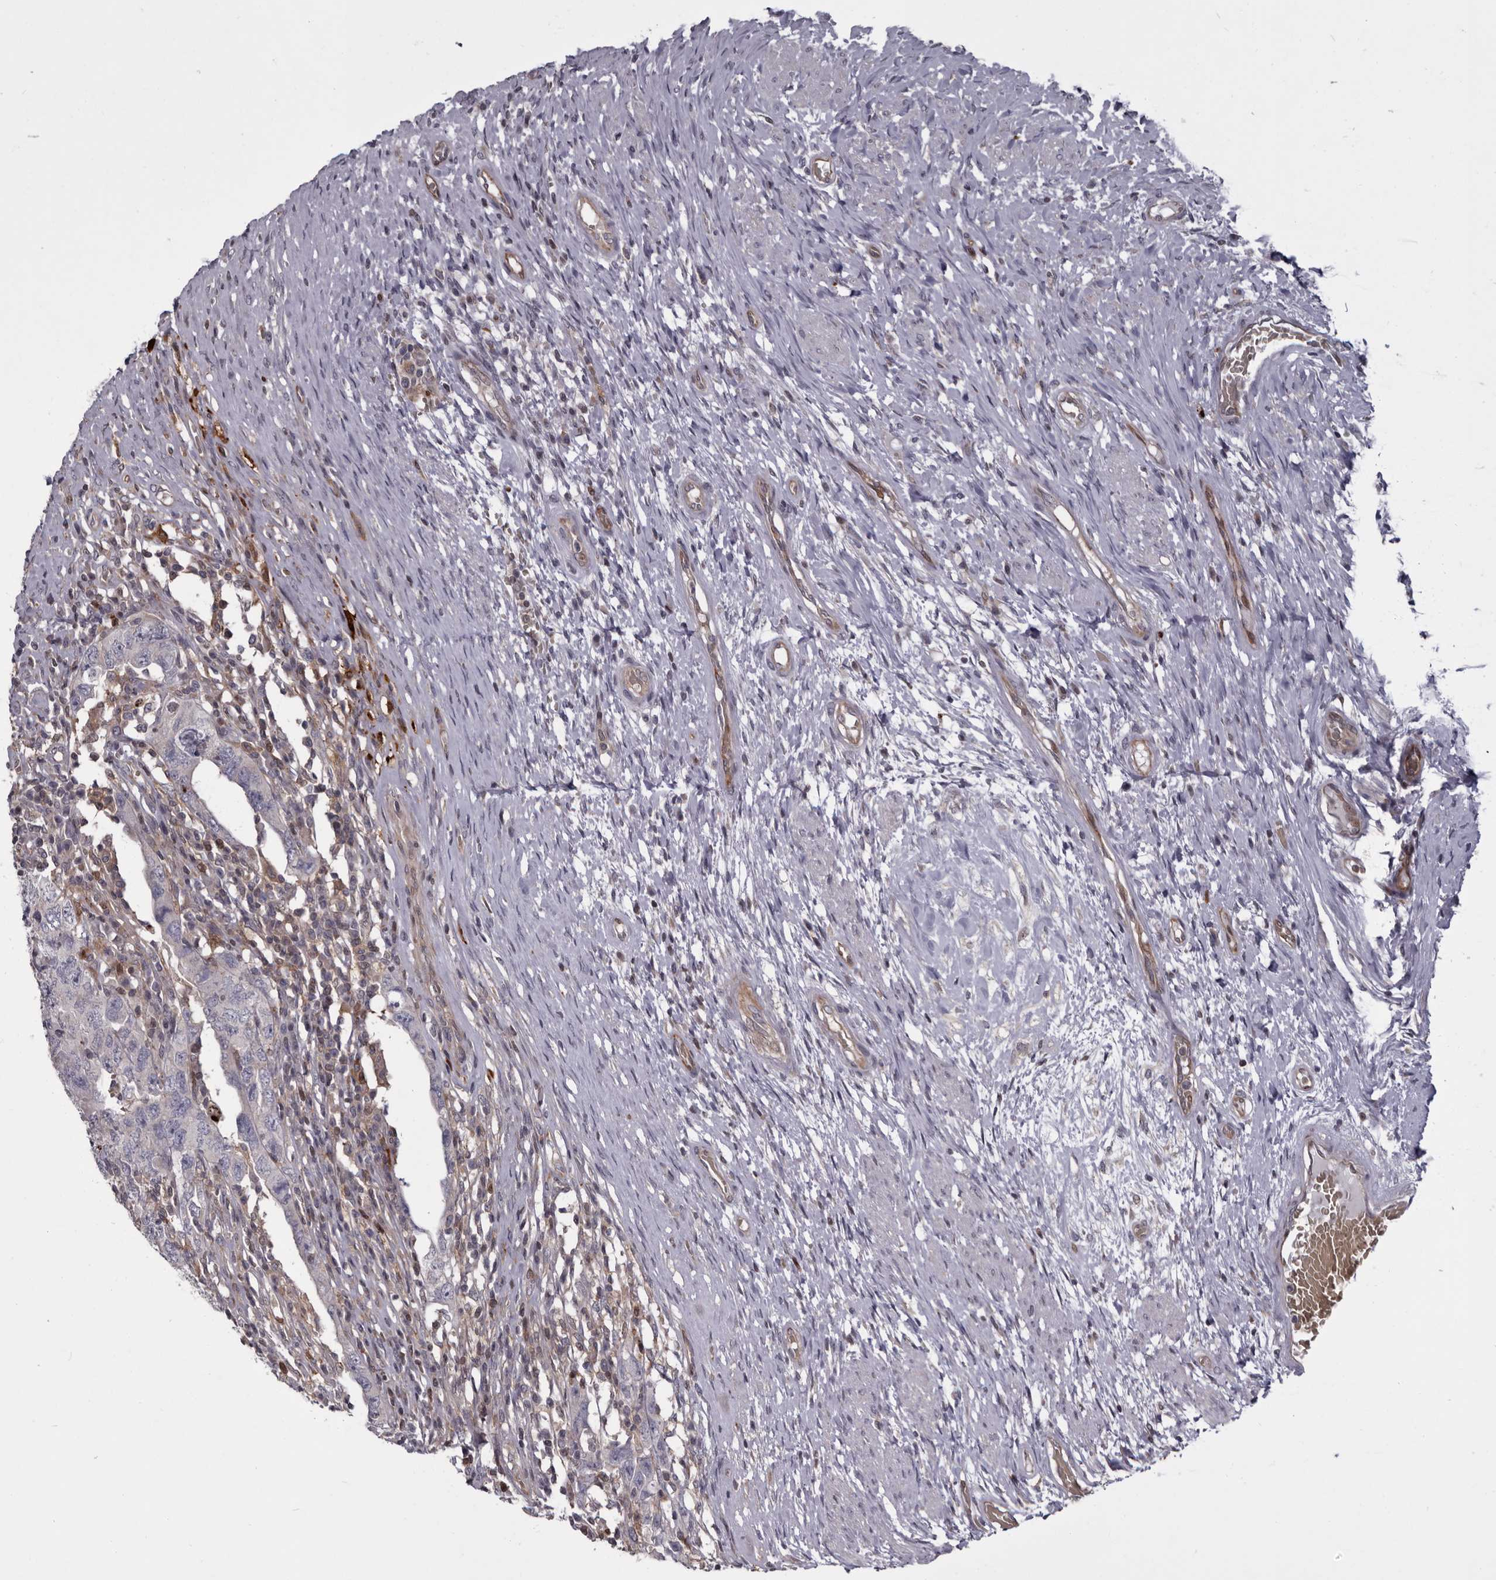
{"staining": {"intensity": "negative", "quantity": "none", "location": "none"}, "tissue": "testis cancer", "cell_type": "Tumor cells", "image_type": "cancer", "snomed": [{"axis": "morphology", "description": "Carcinoma, Embryonal, NOS"}, {"axis": "topography", "description": "Testis"}], "caption": "Human testis cancer stained for a protein using IHC reveals no expression in tumor cells.", "gene": "FGFR4", "patient": {"sex": "male", "age": 26}}